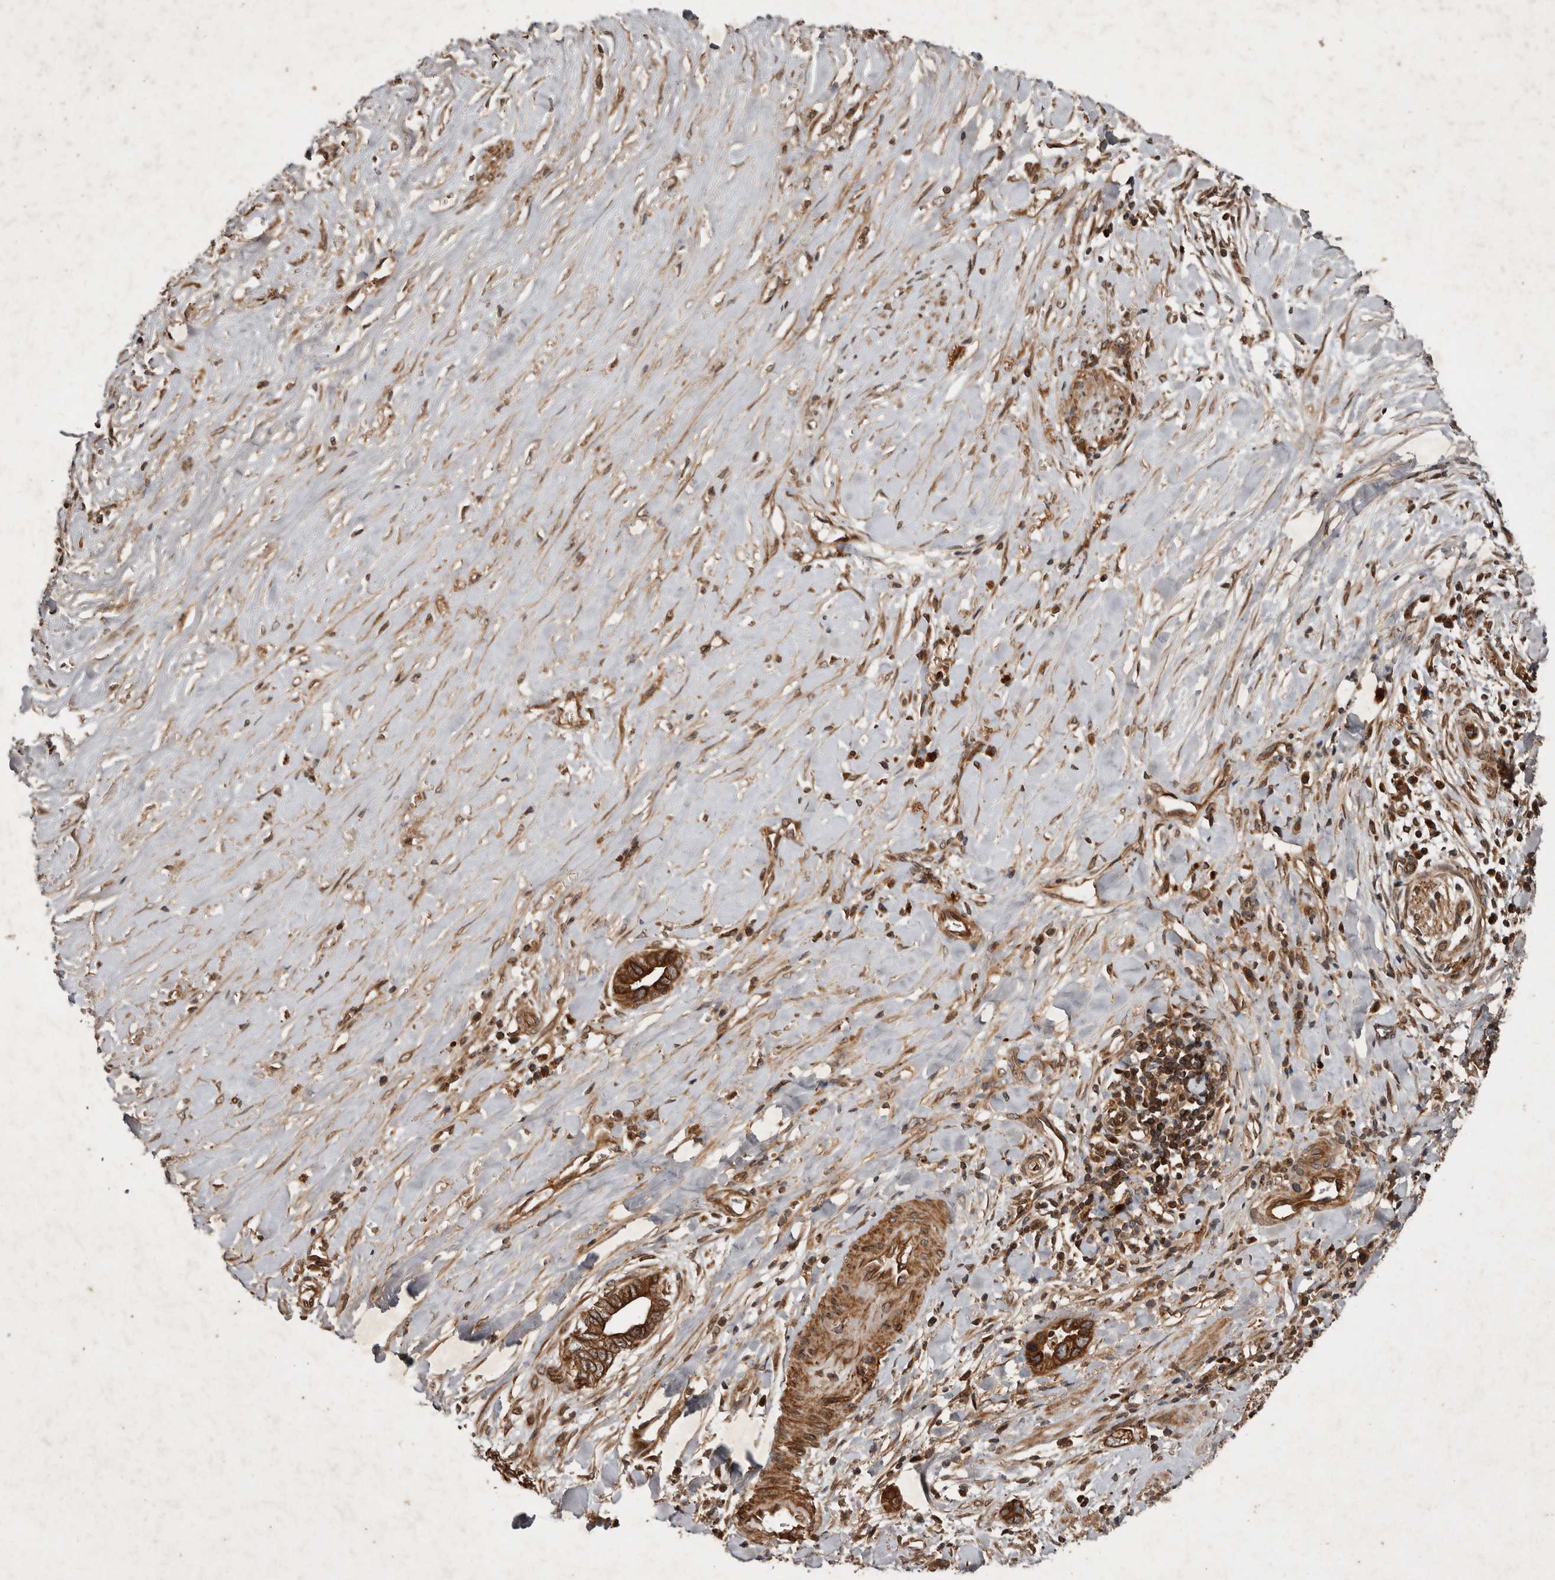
{"staining": {"intensity": "strong", "quantity": ">75%", "location": "cytoplasmic/membranous"}, "tissue": "liver cancer", "cell_type": "Tumor cells", "image_type": "cancer", "snomed": [{"axis": "morphology", "description": "Cholangiocarcinoma"}, {"axis": "topography", "description": "Liver"}], "caption": "Liver cancer was stained to show a protein in brown. There is high levels of strong cytoplasmic/membranous expression in approximately >75% of tumor cells.", "gene": "STK36", "patient": {"sex": "female", "age": 79}}